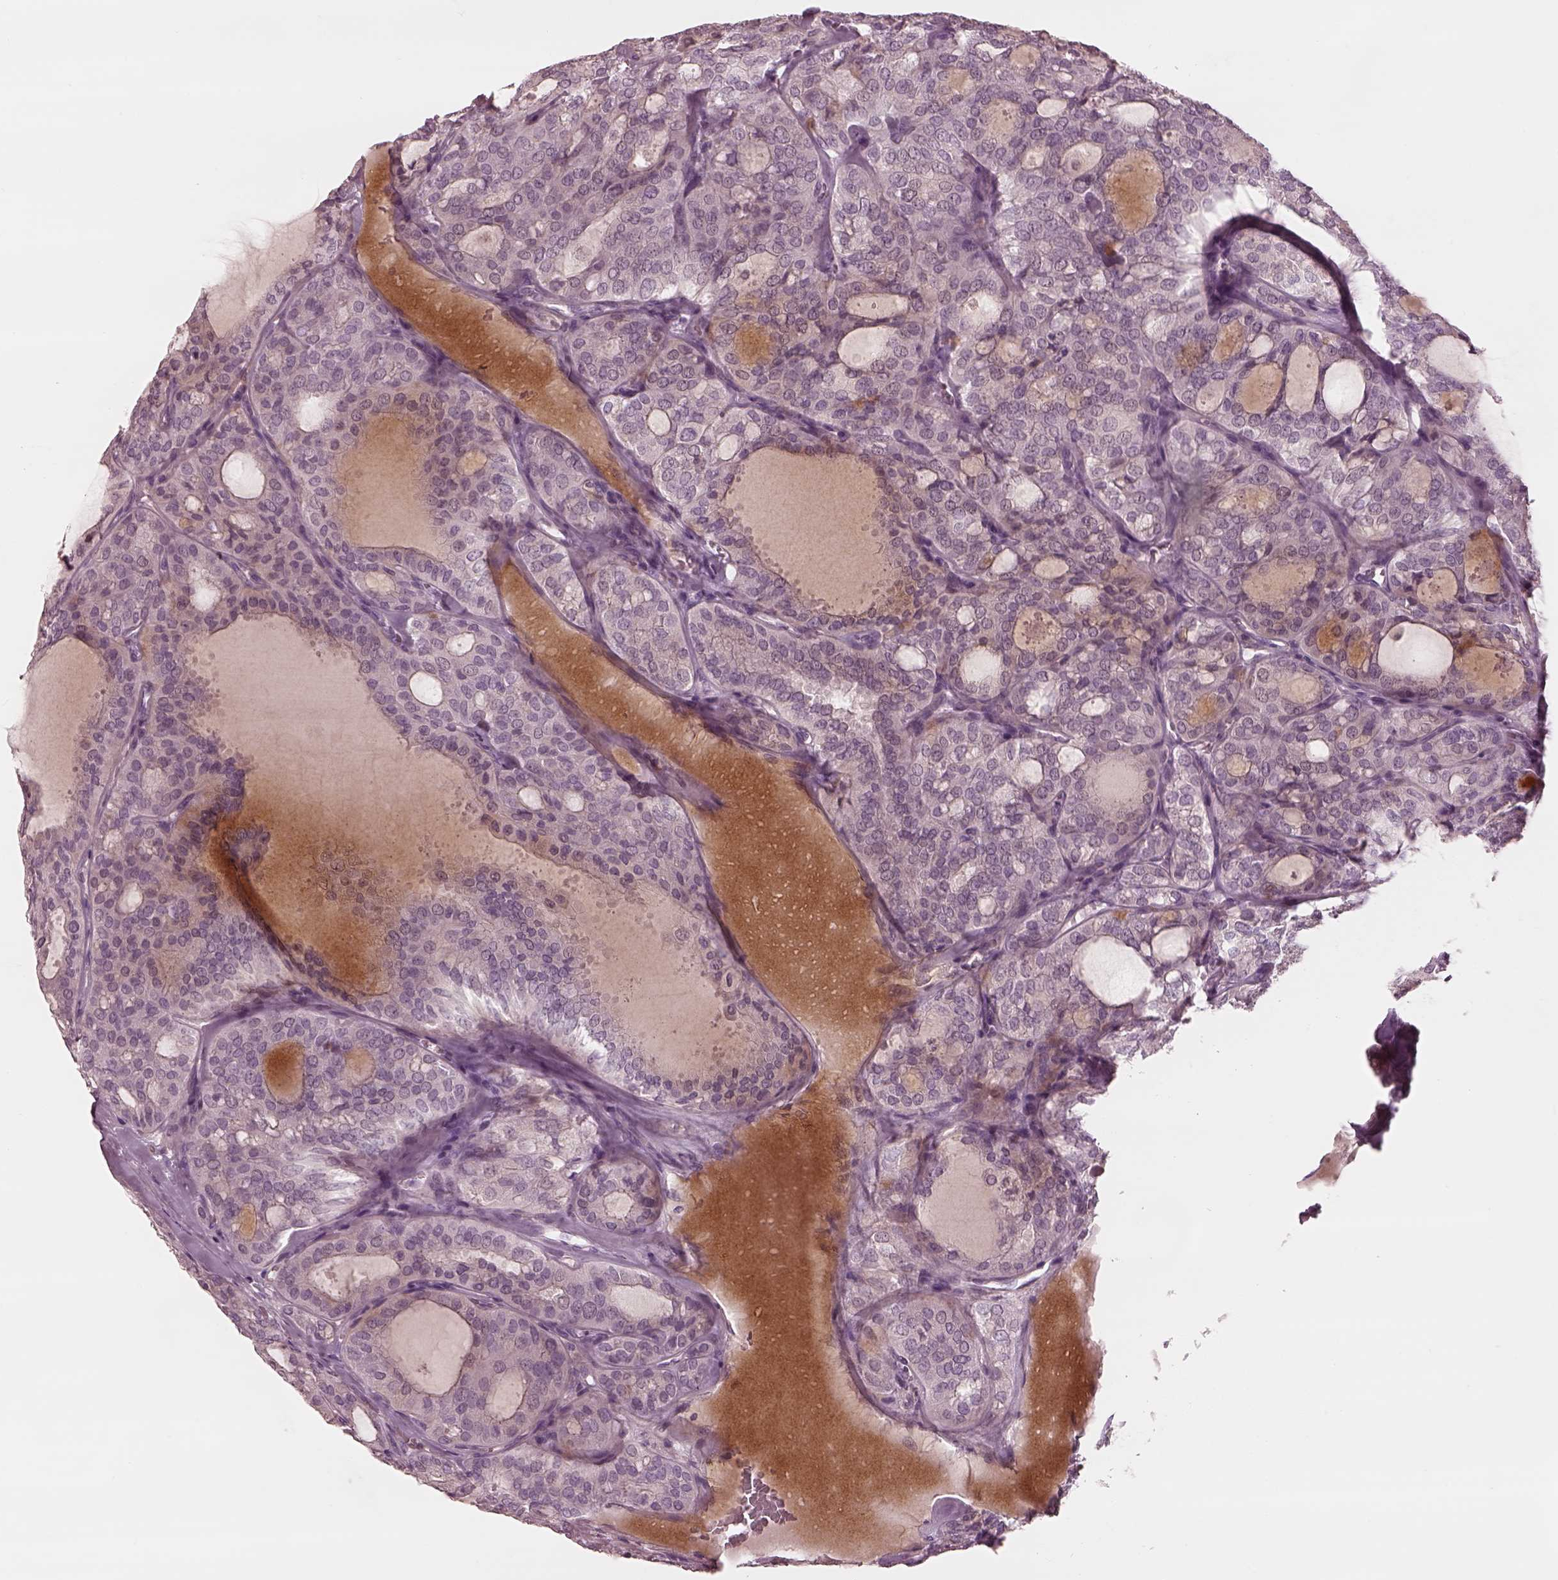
{"staining": {"intensity": "negative", "quantity": "none", "location": "none"}, "tissue": "thyroid cancer", "cell_type": "Tumor cells", "image_type": "cancer", "snomed": [{"axis": "morphology", "description": "Follicular adenoma carcinoma, NOS"}, {"axis": "topography", "description": "Thyroid gland"}], "caption": "A micrograph of human thyroid cancer is negative for staining in tumor cells.", "gene": "MIA", "patient": {"sex": "male", "age": 75}}